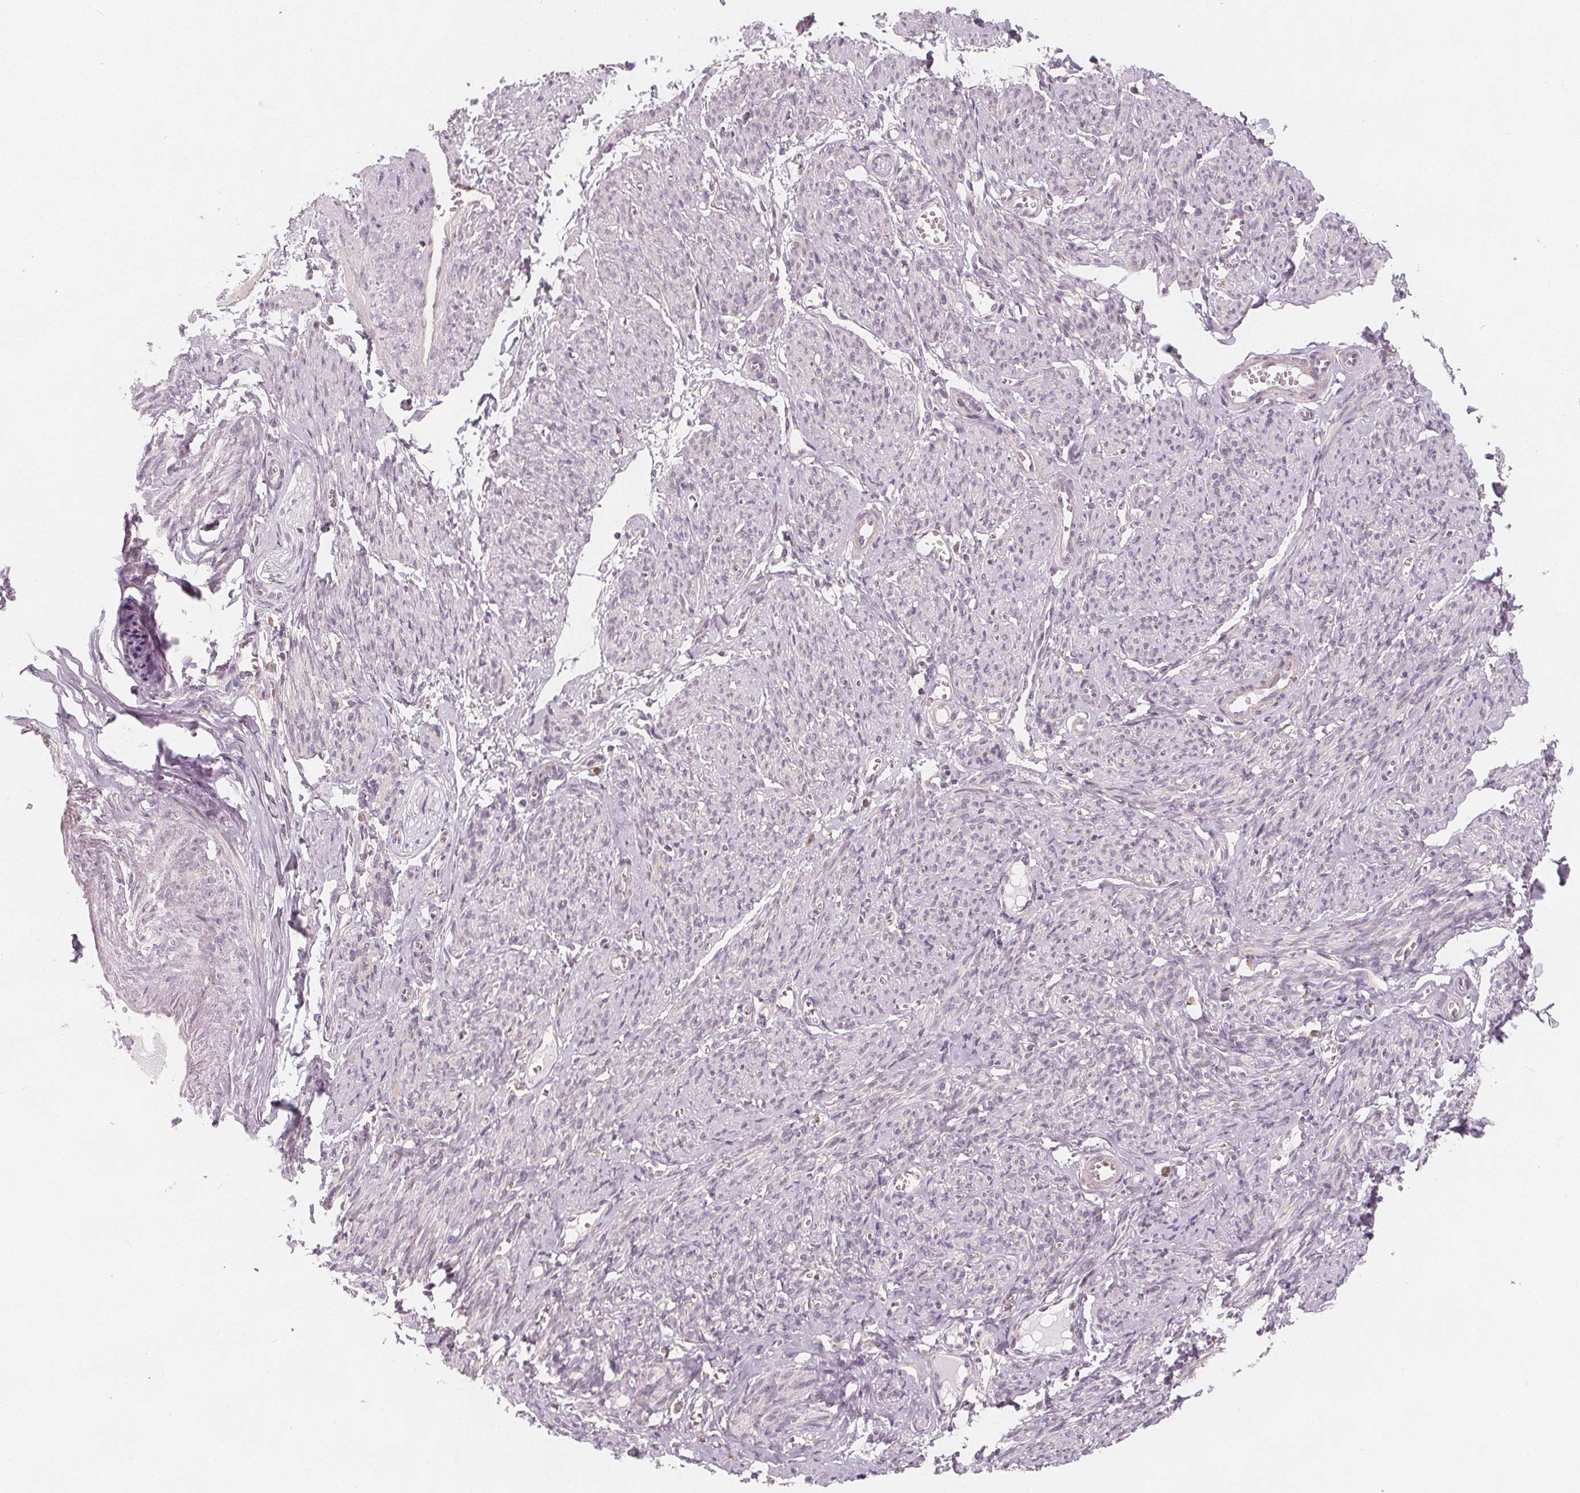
{"staining": {"intensity": "negative", "quantity": "none", "location": "none"}, "tissue": "smooth muscle", "cell_type": "Smooth muscle cells", "image_type": "normal", "snomed": [{"axis": "morphology", "description": "Normal tissue, NOS"}, {"axis": "topography", "description": "Smooth muscle"}], "caption": "Protein analysis of normal smooth muscle reveals no significant staining in smooth muscle cells.", "gene": "TIPIN", "patient": {"sex": "female", "age": 65}}